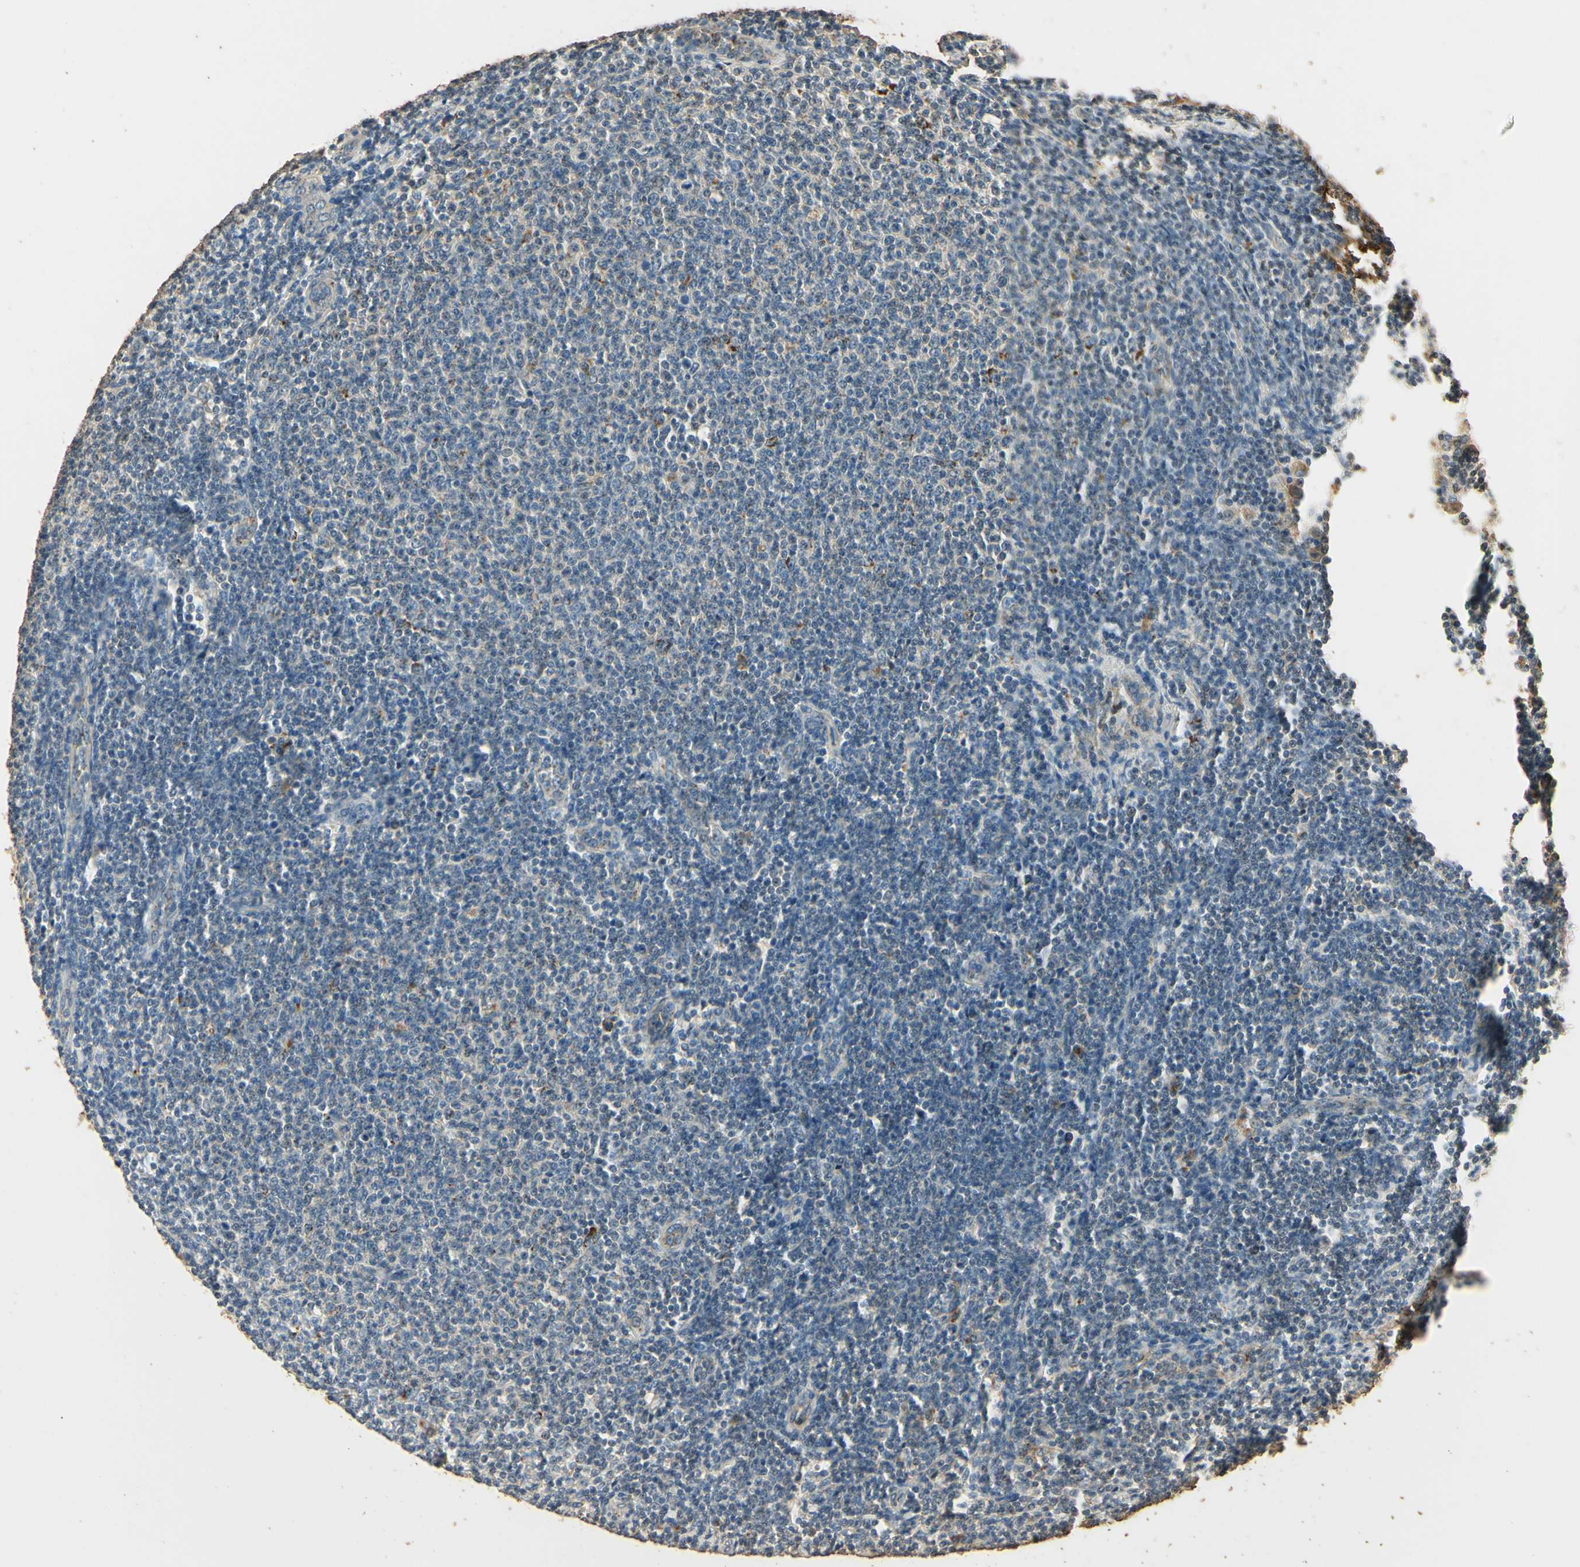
{"staining": {"intensity": "negative", "quantity": "none", "location": "none"}, "tissue": "lymphoma", "cell_type": "Tumor cells", "image_type": "cancer", "snomed": [{"axis": "morphology", "description": "Malignant lymphoma, non-Hodgkin's type, Low grade"}, {"axis": "topography", "description": "Lymph node"}], "caption": "Tumor cells are negative for brown protein staining in lymphoma.", "gene": "ARHGEF17", "patient": {"sex": "male", "age": 66}}